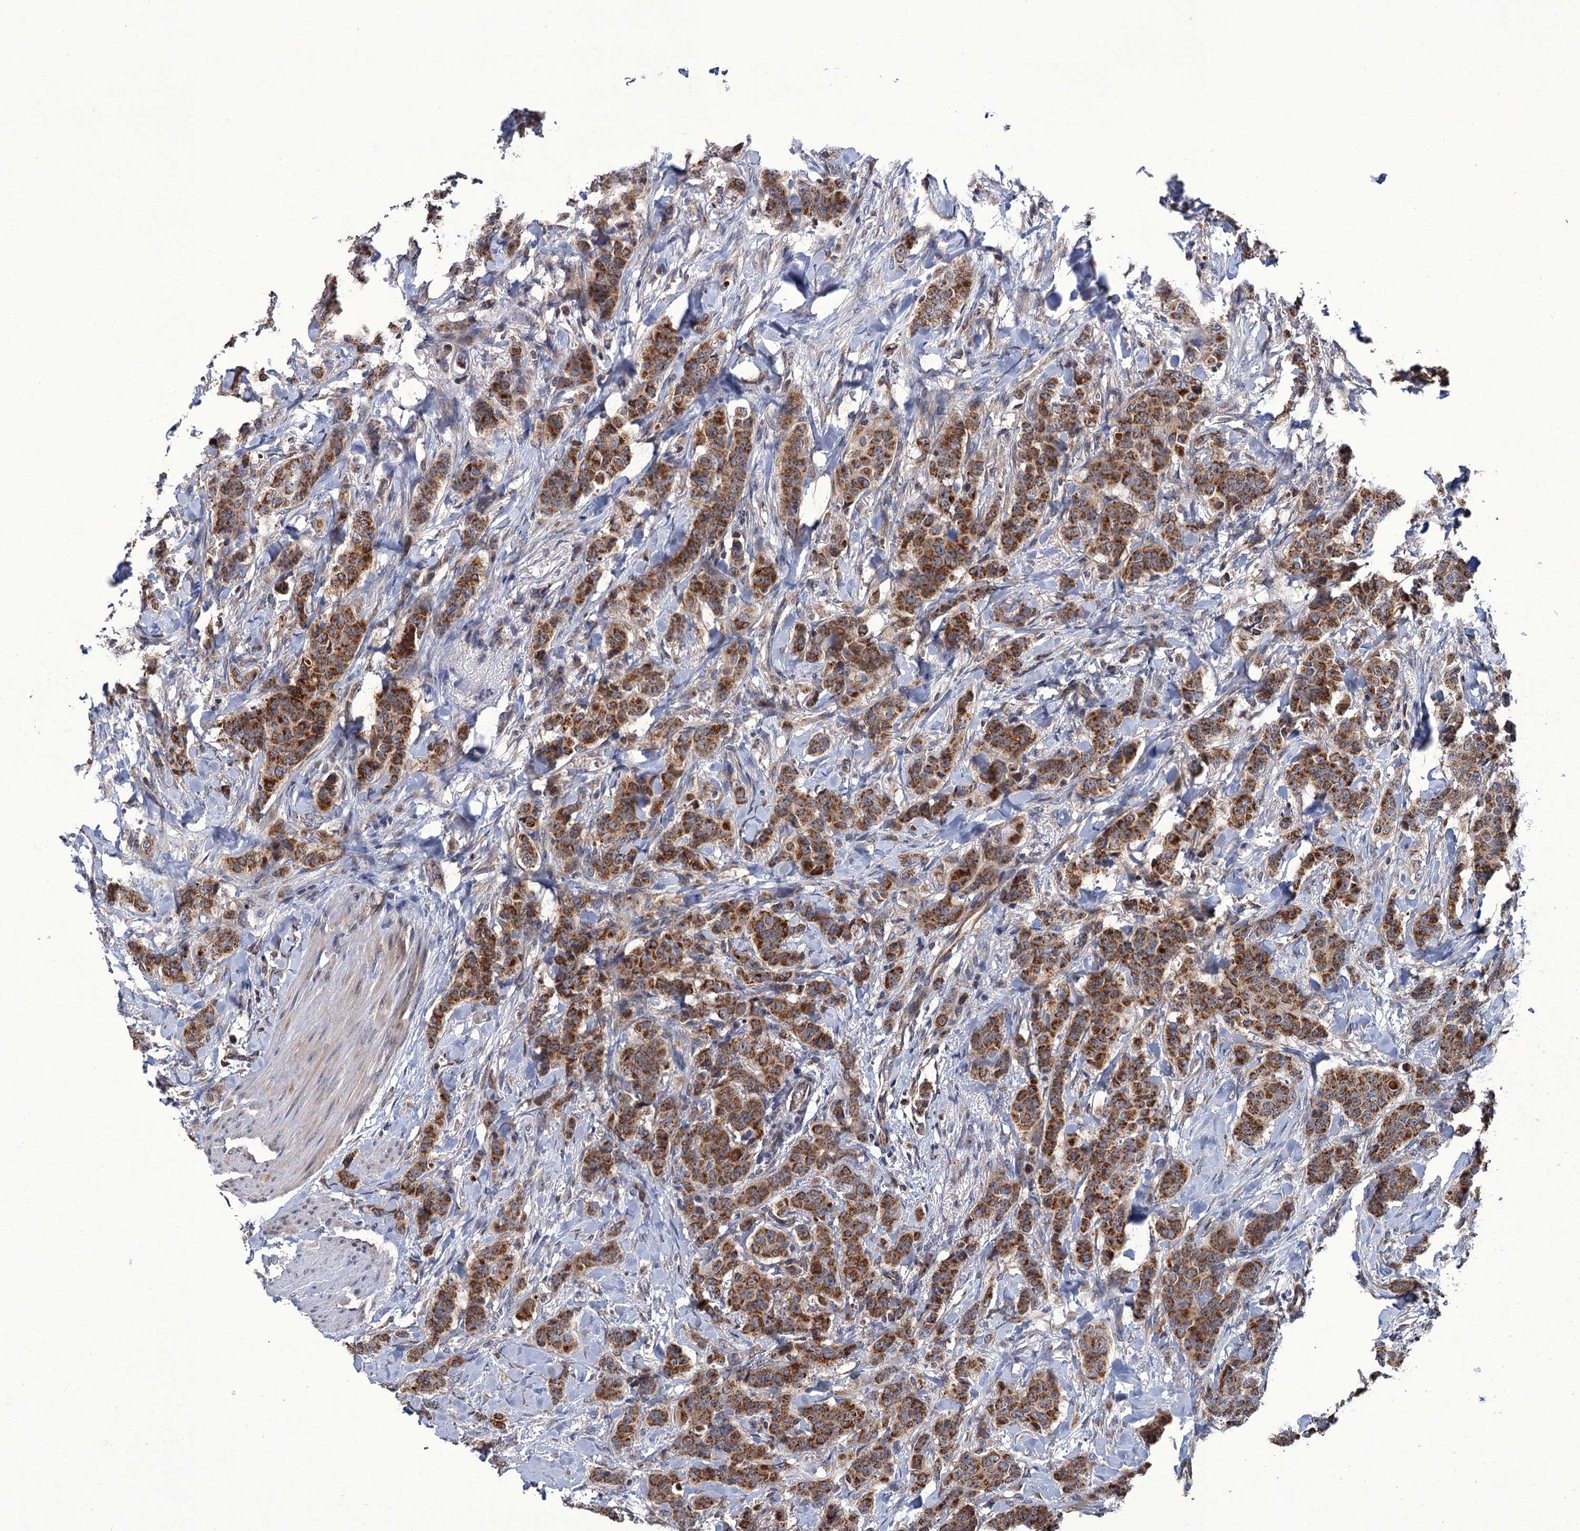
{"staining": {"intensity": "moderate", "quantity": ">75%", "location": "cytoplasmic/membranous"}, "tissue": "breast cancer", "cell_type": "Tumor cells", "image_type": "cancer", "snomed": [{"axis": "morphology", "description": "Duct carcinoma"}, {"axis": "topography", "description": "Breast"}], "caption": "Human breast cancer stained with a protein marker reveals moderate staining in tumor cells.", "gene": "APH1A", "patient": {"sex": "female", "age": 40}}